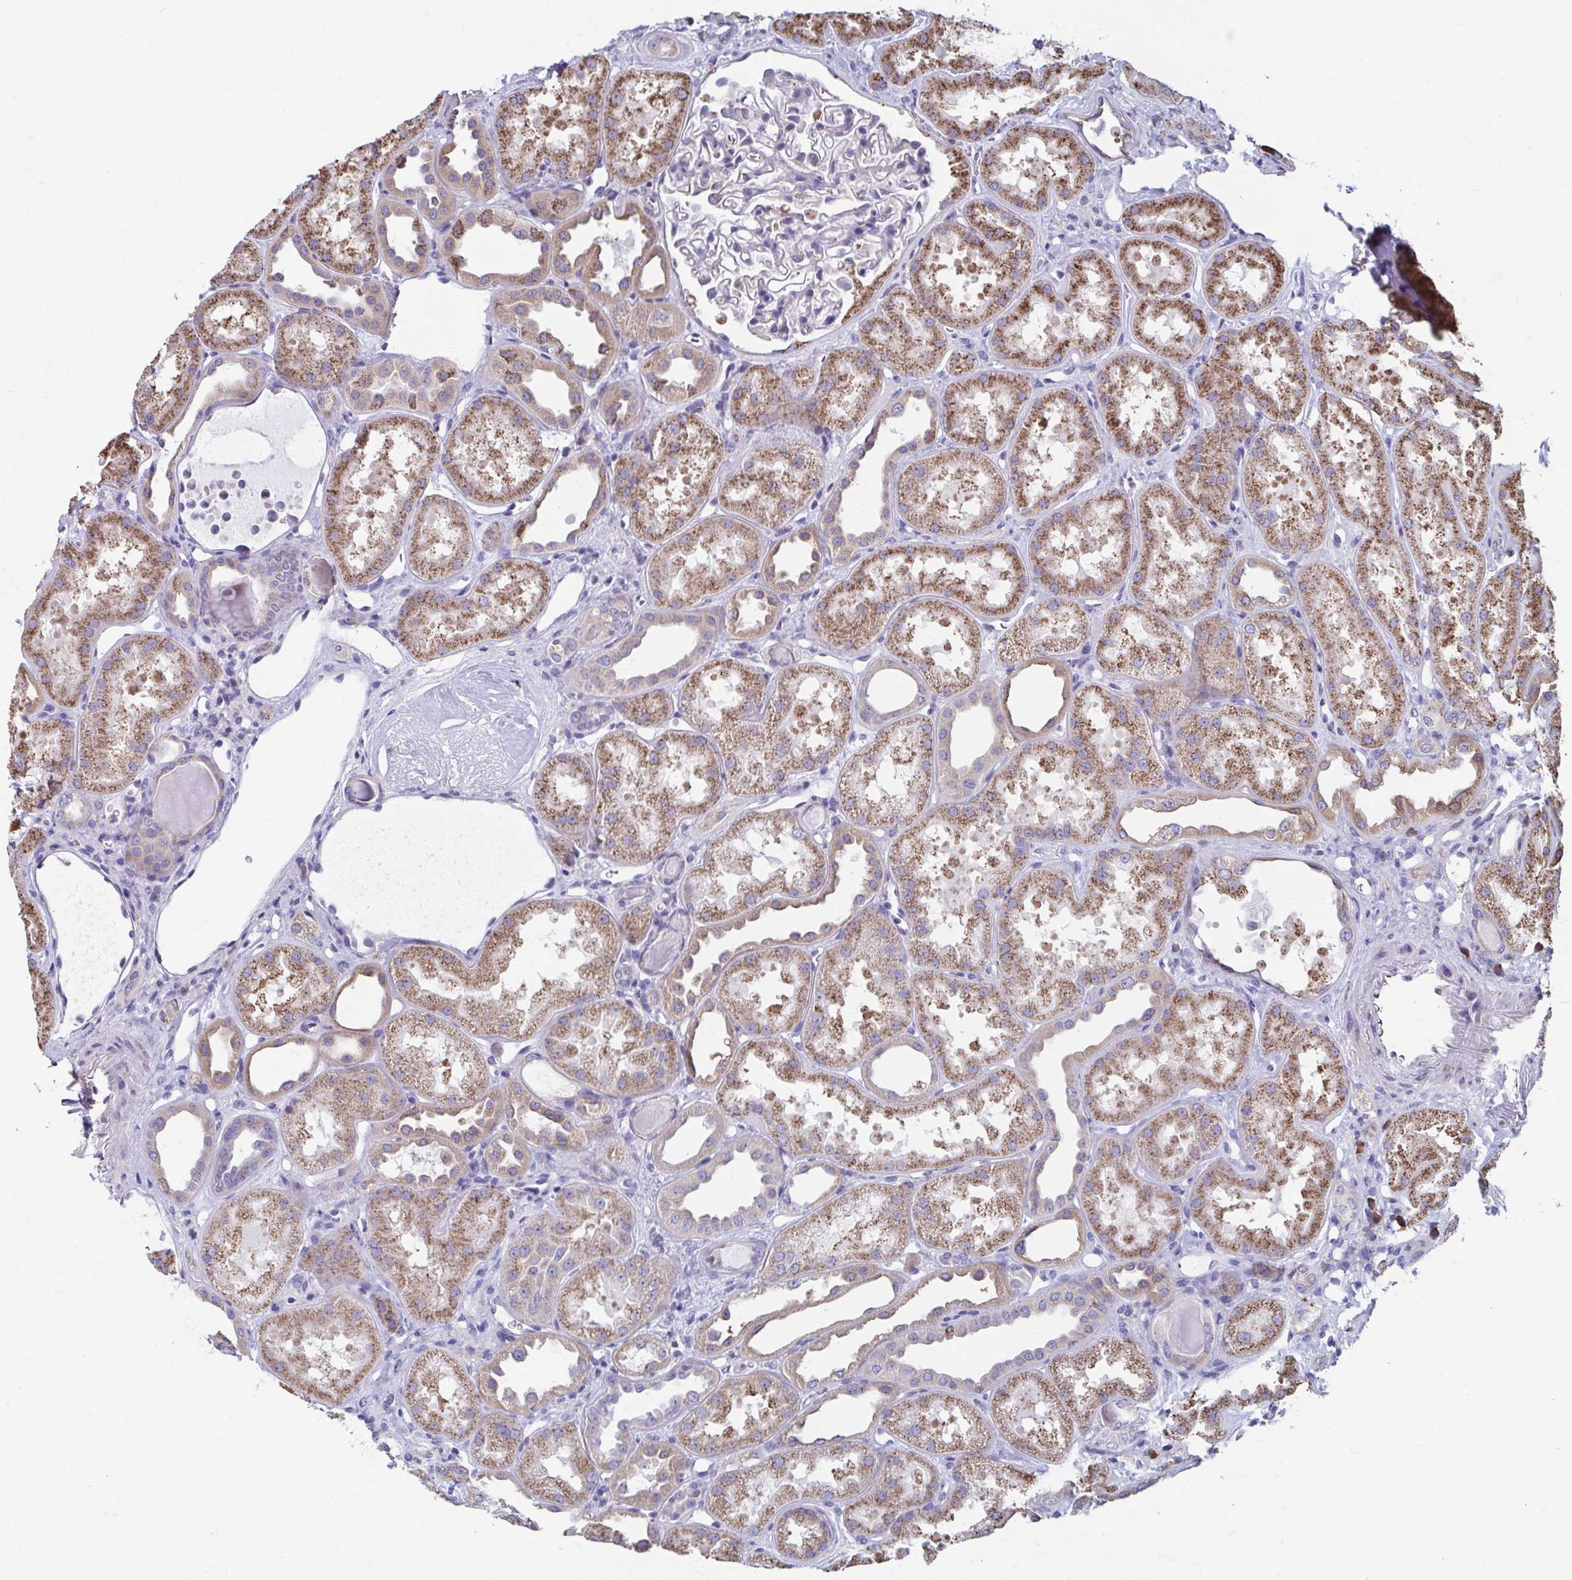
{"staining": {"intensity": "negative", "quantity": "none", "location": "none"}, "tissue": "kidney", "cell_type": "Cells in glomeruli", "image_type": "normal", "snomed": [{"axis": "morphology", "description": "Normal tissue, NOS"}, {"axis": "topography", "description": "Kidney"}], "caption": "Immunohistochemical staining of normal kidney exhibits no significant positivity in cells in glomeruli. (Stains: DAB IHC with hematoxylin counter stain, Microscopy: brightfield microscopy at high magnification).", "gene": "FKBP2", "patient": {"sex": "male", "age": 61}}